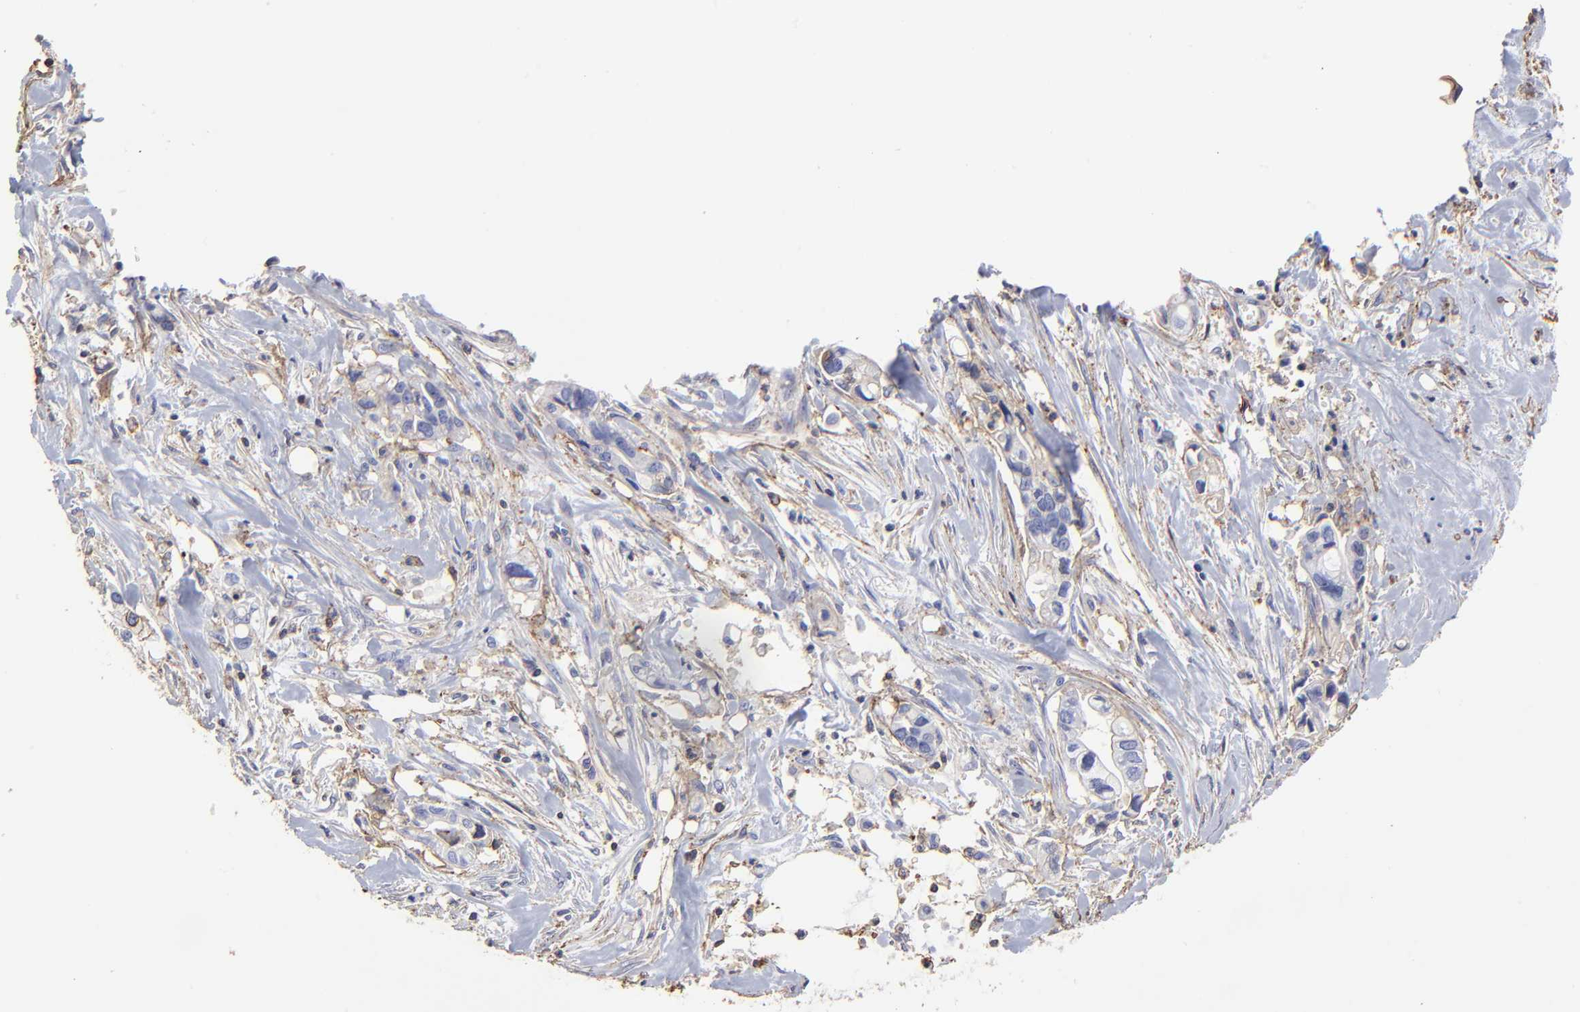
{"staining": {"intensity": "negative", "quantity": "none", "location": "none"}, "tissue": "pancreatic cancer", "cell_type": "Tumor cells", "image_type": "cancer", "snomed": [{"axis": "morphology", "description": "Adenocarcinoma, NOS"}, {"axis": "topography", "description": "Pancreas"}], "caption": "DAB (3,3'-diaminobenzidine) immunohistochemical staining of human adenocarcinoma (pancreatic) displays no significant staining in tumor cells.", "gene": "ANXA6", "patient": {"sex": "male", "age": 70}}